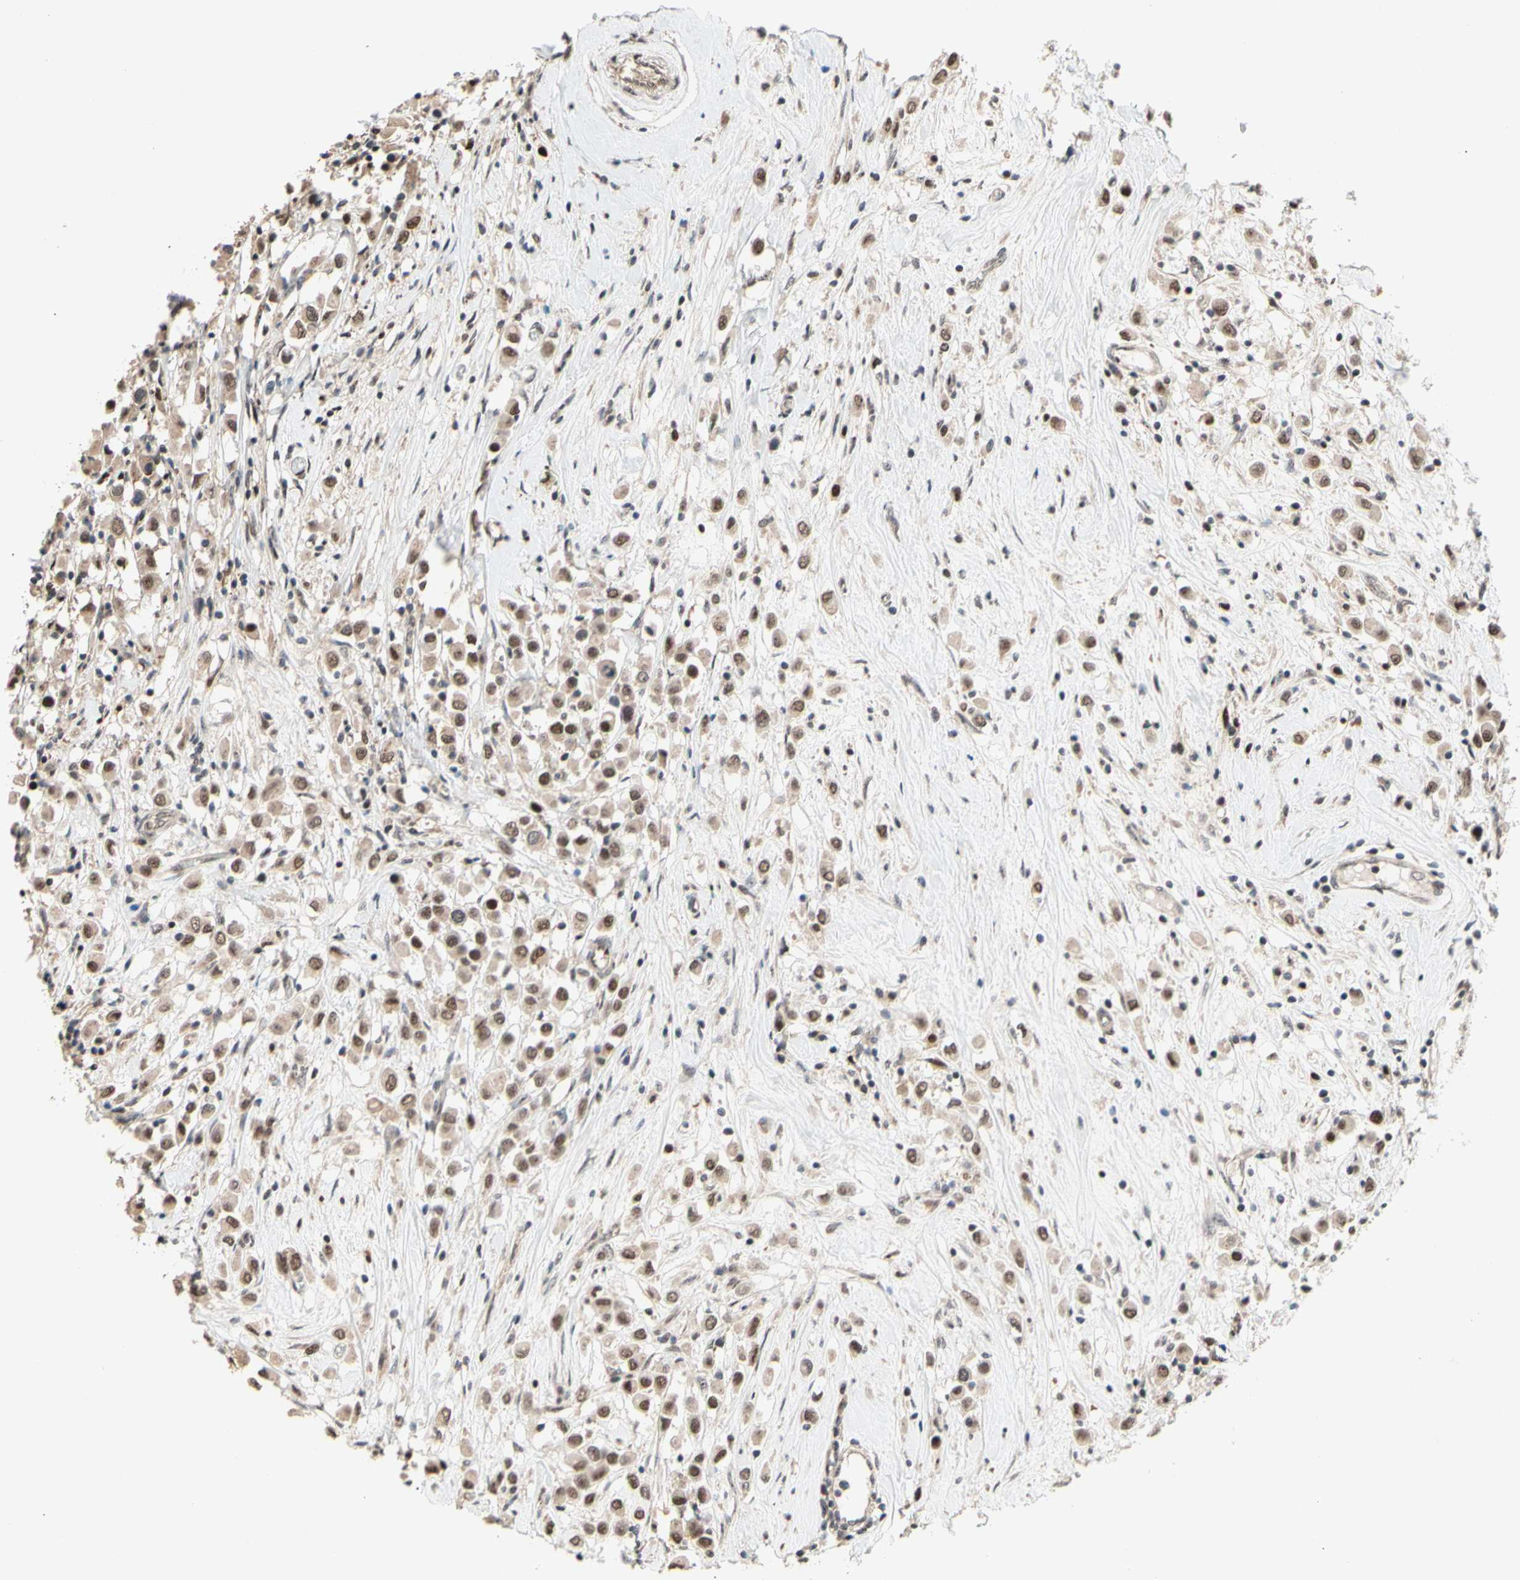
{"staining": {"intensity": "moderate", "quantity": ">75%", "location": "cytoplasmic/membranous,nuclear"}, "tissue": "breast cancer", "cell_type": "Tumor cells", "image_type": "cancer", "snomed": [{"axis": "morphology", "description": "Duct carcinoma"}, {"axis": "topography", "description": "Breast"}], "caption": "This histopathology image reveals immunohistochemistry staining of invasive ductal carcinoma (breast), with medium moderate cytoplasmic/membranous and nuclear positivity in about >75% of tumor cells.", "gene": "NGEF", "patient": {"sex": "female", "age": 61}}